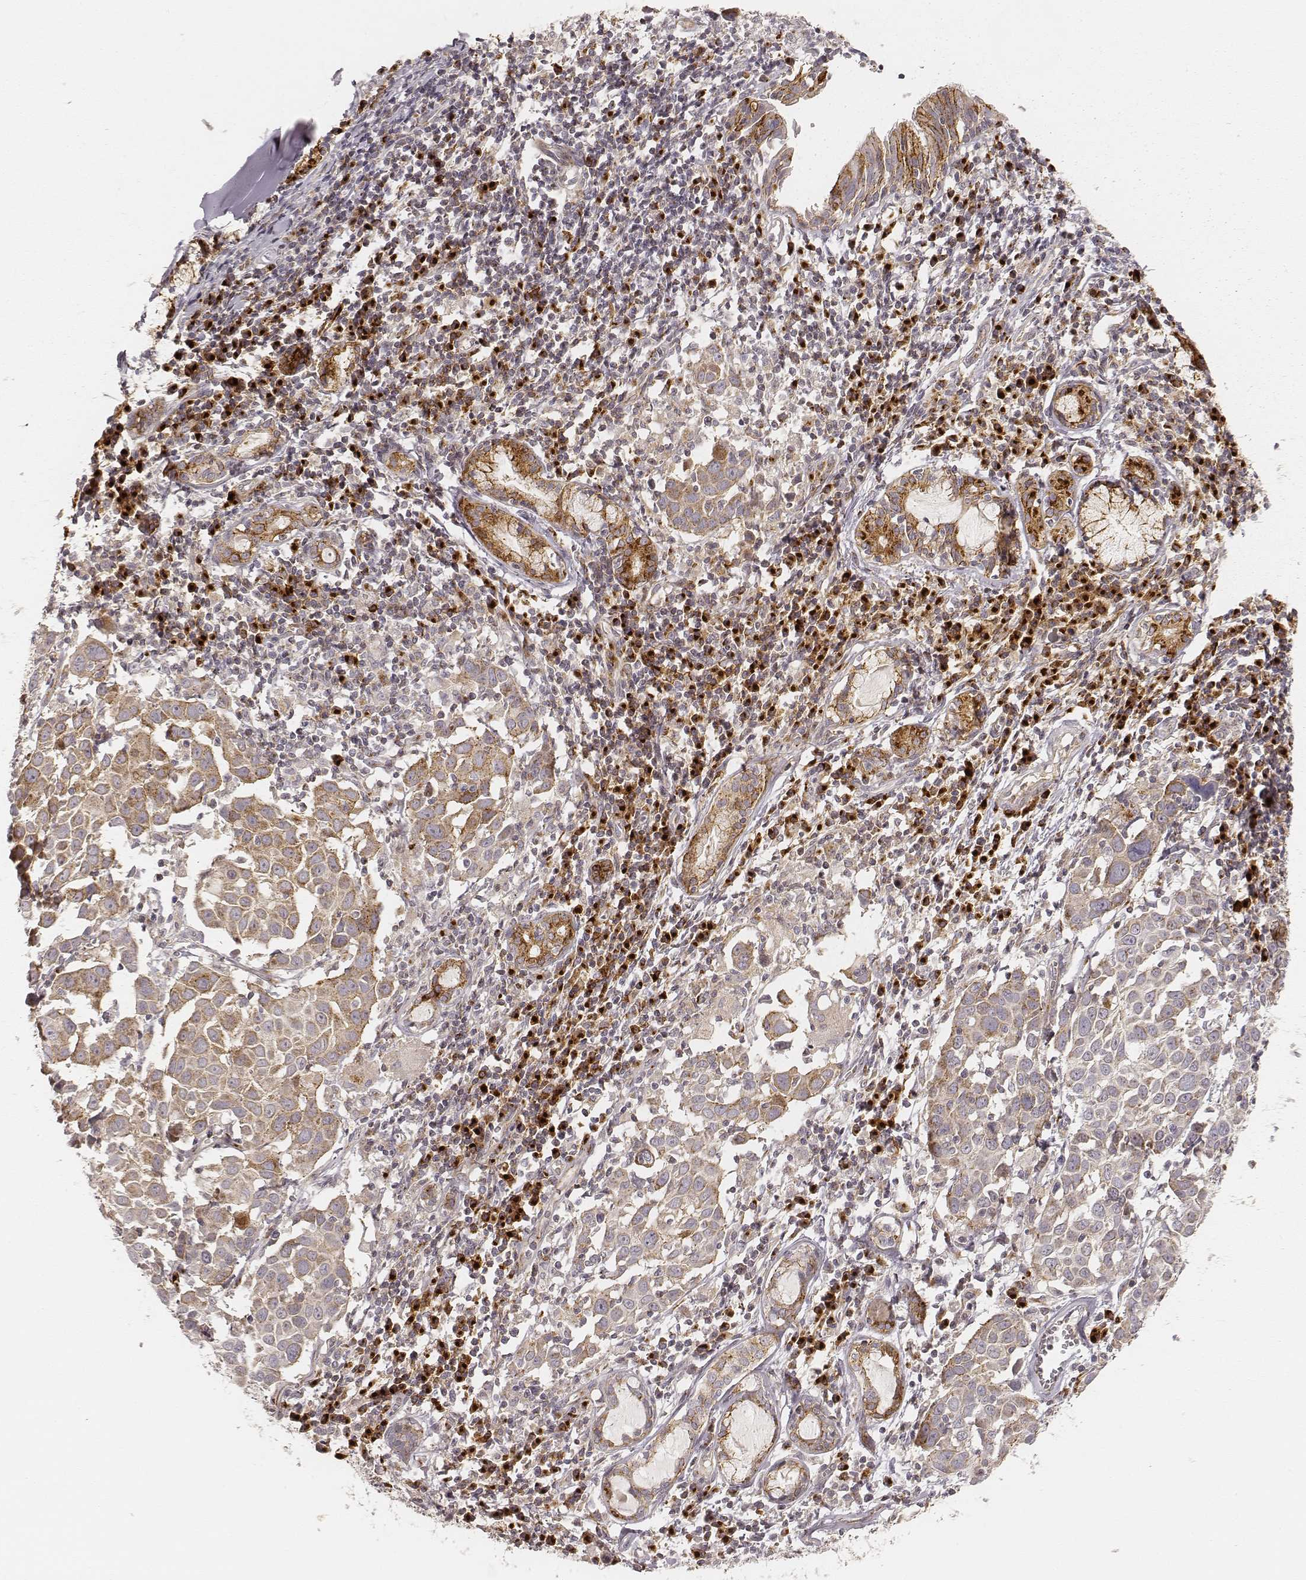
{"staining": {"intensity": "moderate", "quantity": "25%-75%", "location": "cytoplasmic/membranous"}, "tissue": "lung cancer", "cell_type": "Tumor cells", "image_type": "cancer", "snomed": [{"axis": "morphology", "description": "Squamous cell carcinoma, NOS"}, {"axis": "topography", "description": "Lung"}], "caption": "Human lung cancer stained for a protein (brown) displays moderate cytoplasmic/membranous positive expression in approximately 25%-75% of tumor cells.", "gene": "GORASP2", "patient": {"sex": "male", "age": 57}}